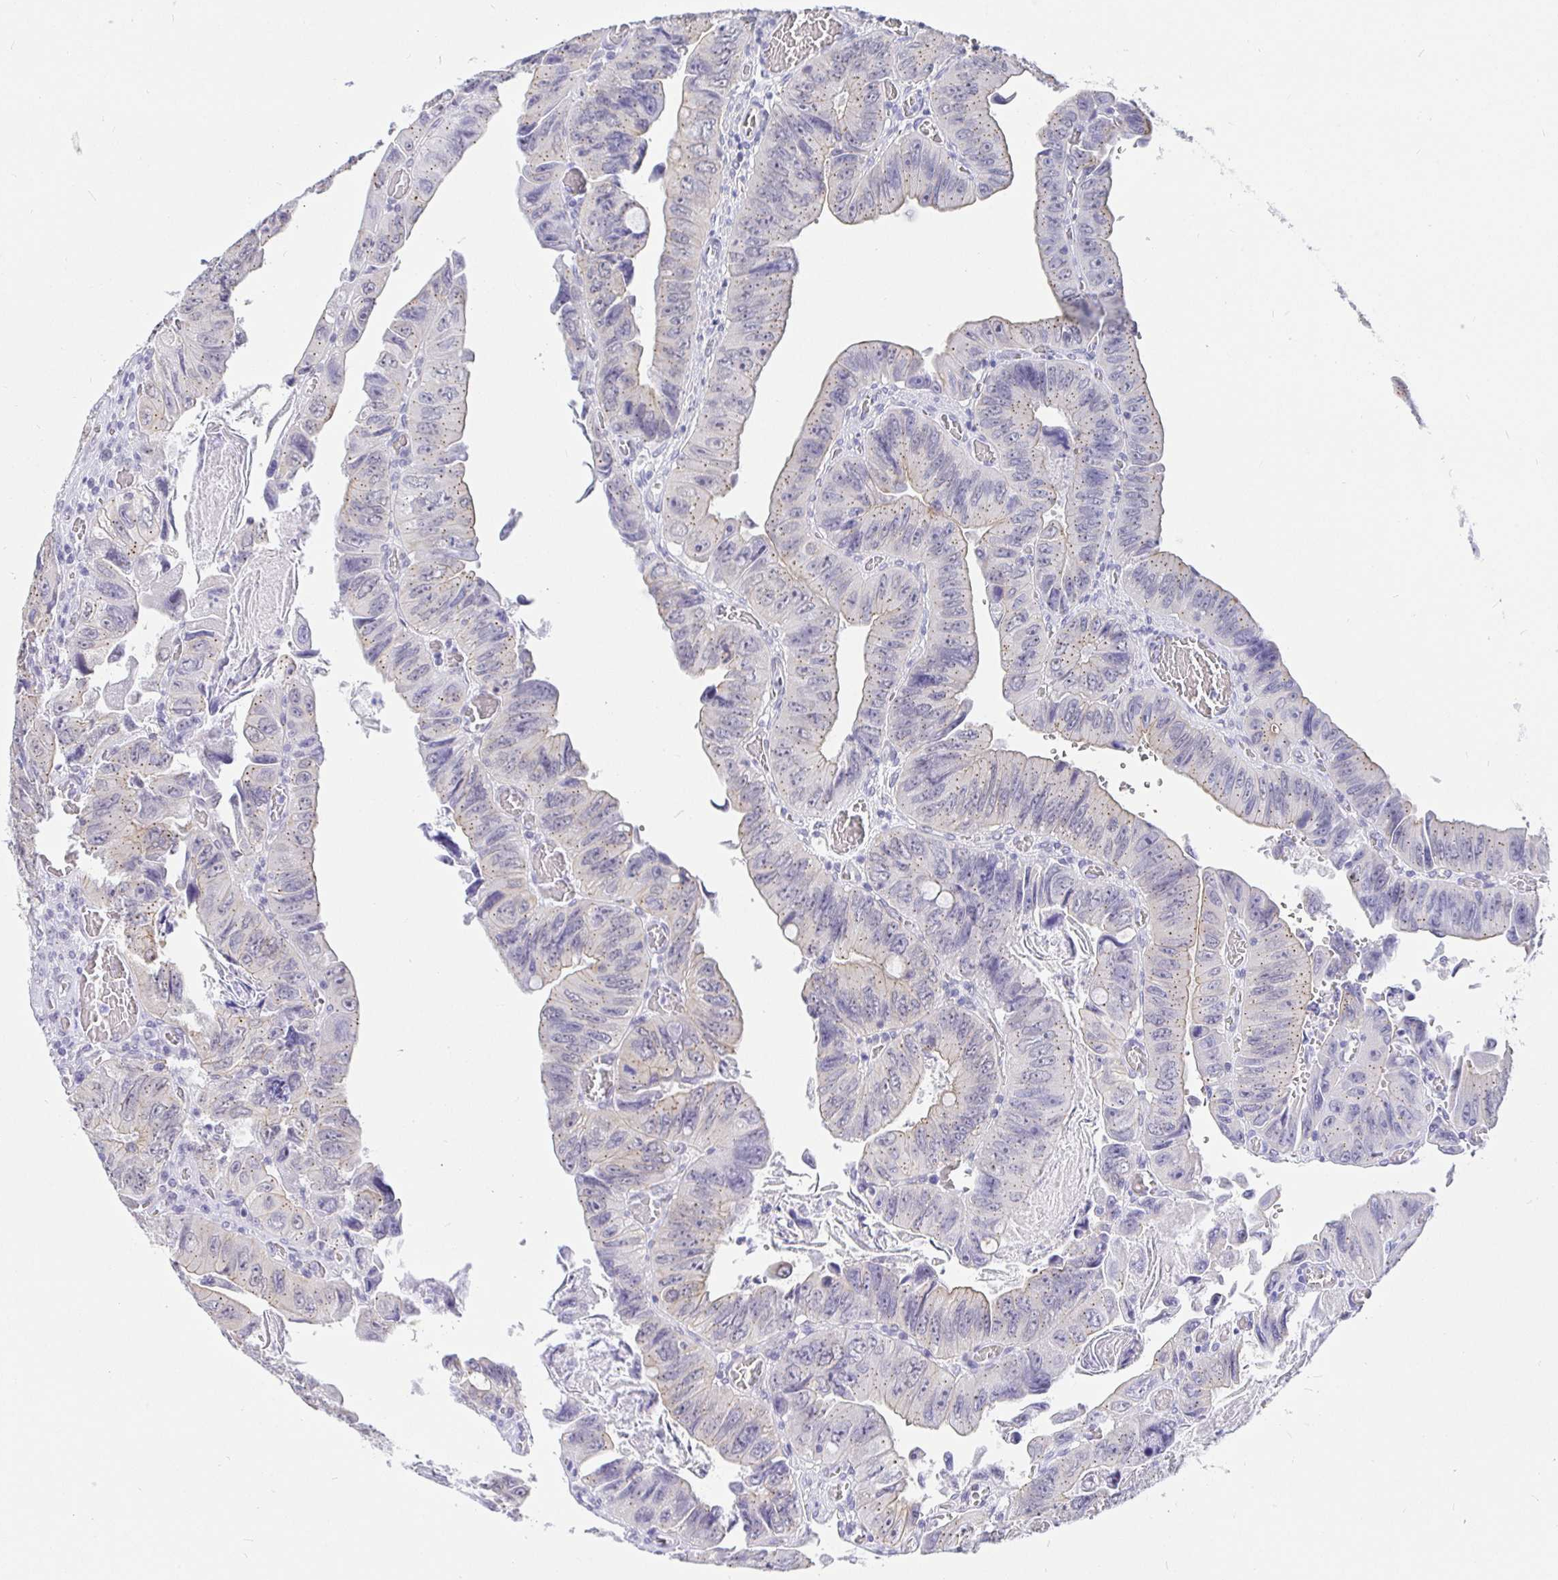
{"staining": {"intensity": "weak", "quantity": "<25%", "location": "cytoplasmic/membranous"}, "tissue": "colorectal cancer", "cell_type": "Tumor cells", "image_type": "cancer", "snomed": [{"axis": "morphology", "description": "Adenocarcinoma, NOS"}, {"axis": "topography", "description": "Colon"}], "caption": "Immunohistochemistry photomicrograph of human colorectal cancer stained for a protein (brown), which reveals no positivity in tumor cells. Nuclei are stained in blue.", "gene": "EZHIP", "patient": {"sex": "female", "age": 84}}